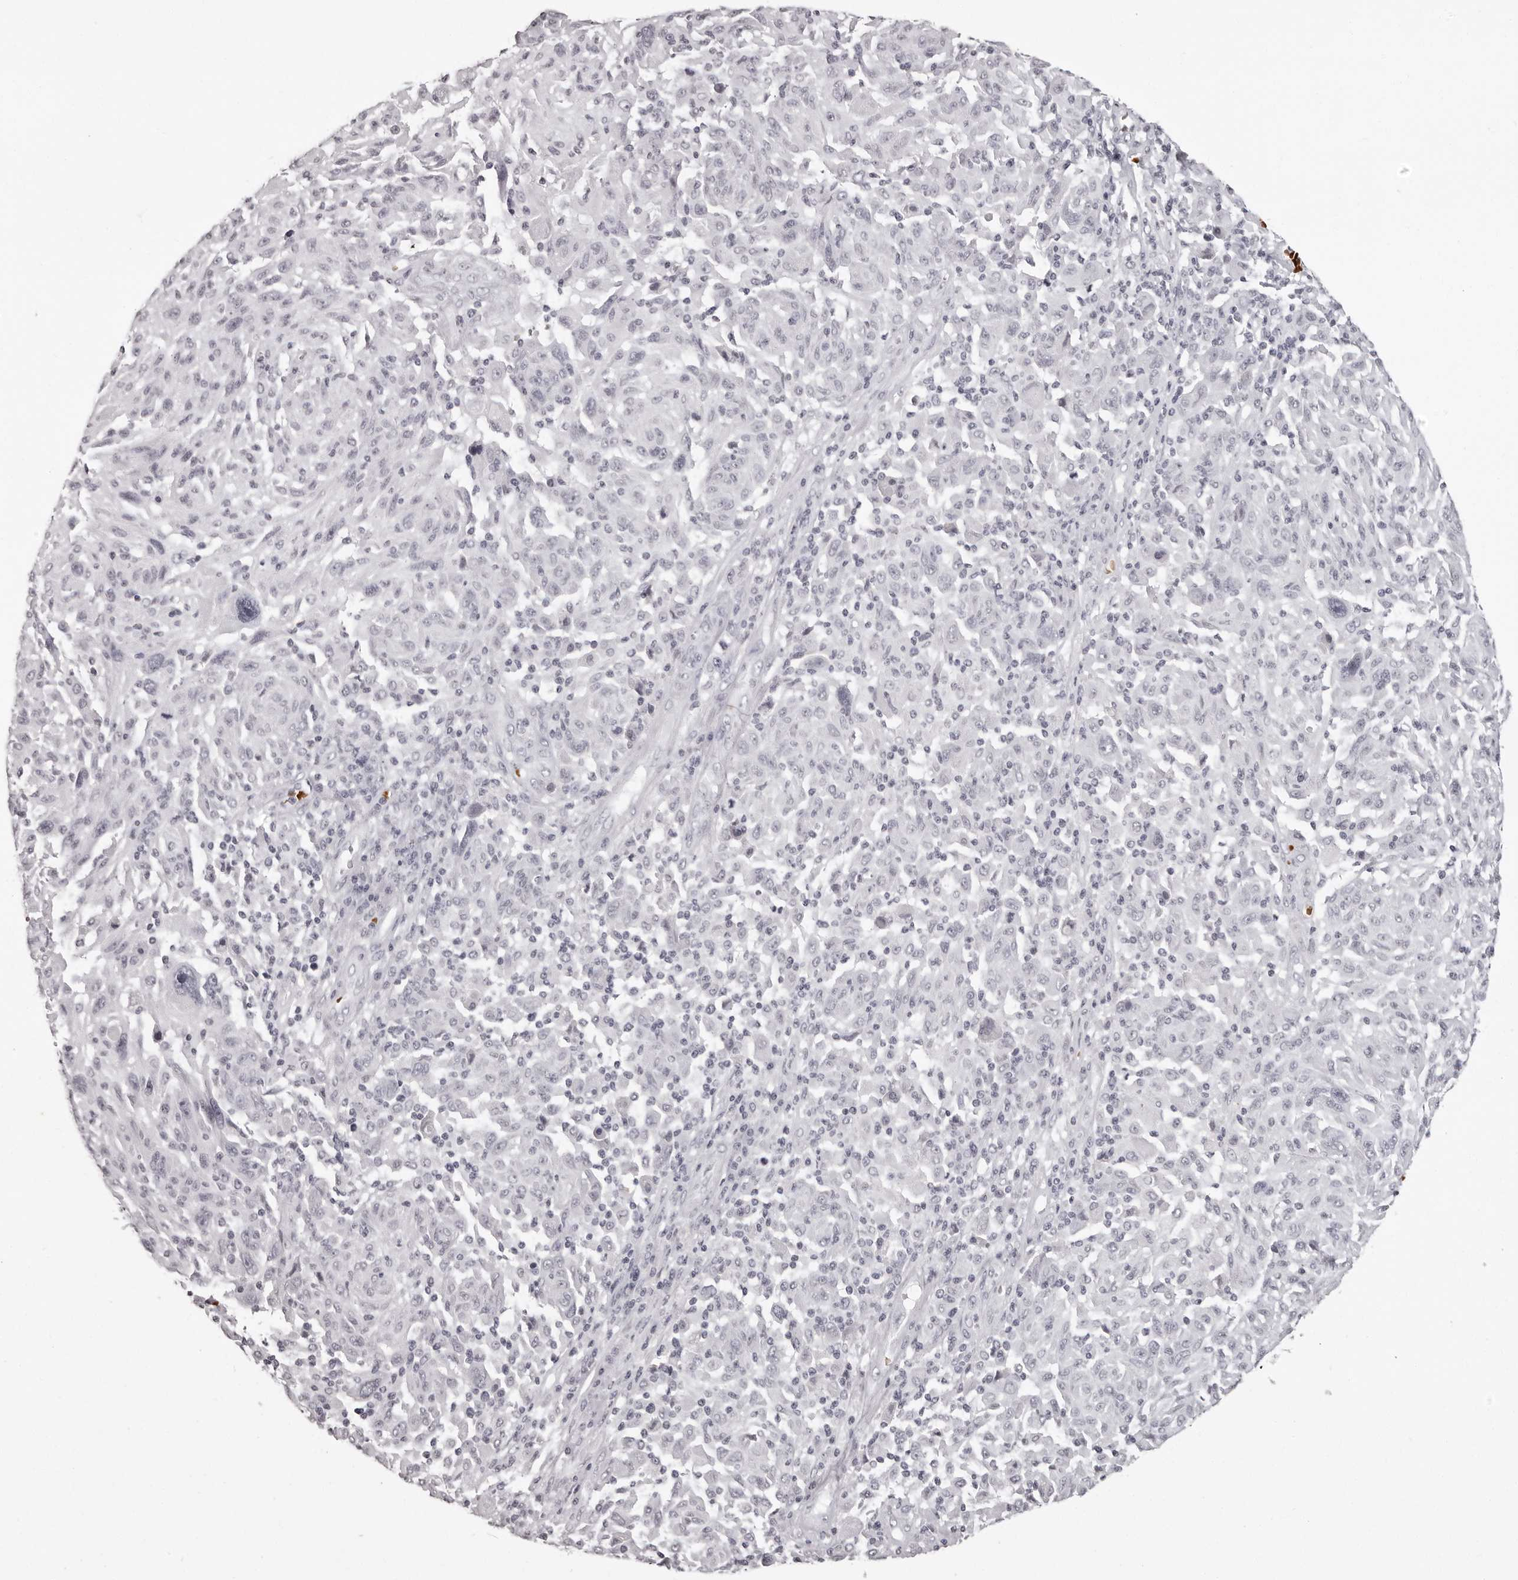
{"staining": {"intensity": "negative", "quantity": "none", "location": "none"}, "tissue": "melanoma", "cell_type": "Tumor cells", "image_type": "cancer", "snomed": [{"axis": "morphology", "description": "Malignant melanoma, NOS"}, {"axis": "topography", "description": "Skin"}], "caption": "Tumor cells show no significant expression in melanoma. (DAB (3,3'-diaminobenzidine) immunohistochemistry (IHC) visualized using brightfield microscopy, high magnification).", "gene": "C8orf74", "patient": {"sex": "male", "age": 53}}